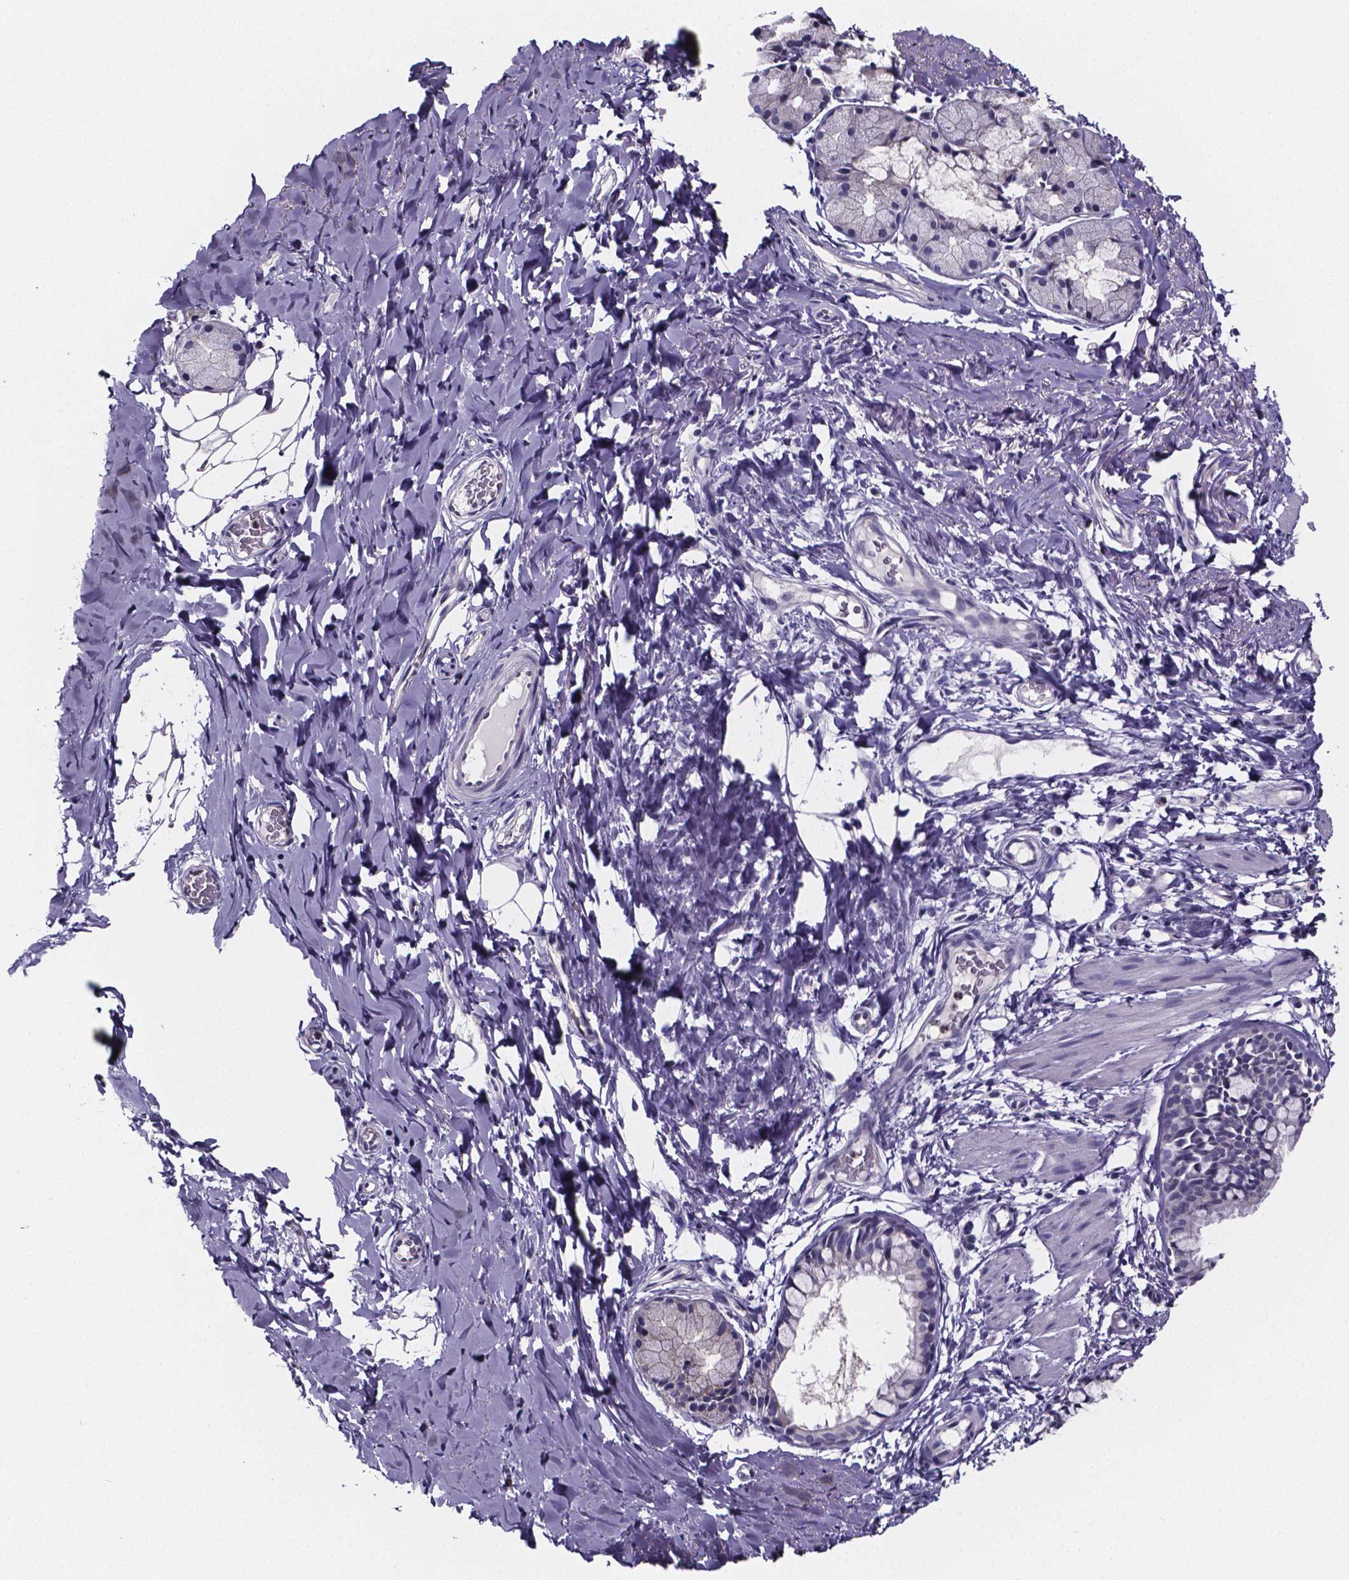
{"staining": {"intensity": "negative", "quantity": "none", "location": "none"}, "tissue": "bronchus", "cell_type": "Respiratory epithelial cells", "image_type": "normal", "snomed": [{"axis": "morphology", "description": "Normal tissue, NOS"}, {"axis": "topography", "description": "Bronchus"}], "caption": "IHC of benign bronchus exhibits no staining in respiratory epithelial cells. (DAB (3,3'-diaminobenzidine) immunohistochemistry visualized using brightfield microscopy, high magnification).", "gene": "IZUMO1", "patient": {"sex": "male", "age": 1}}